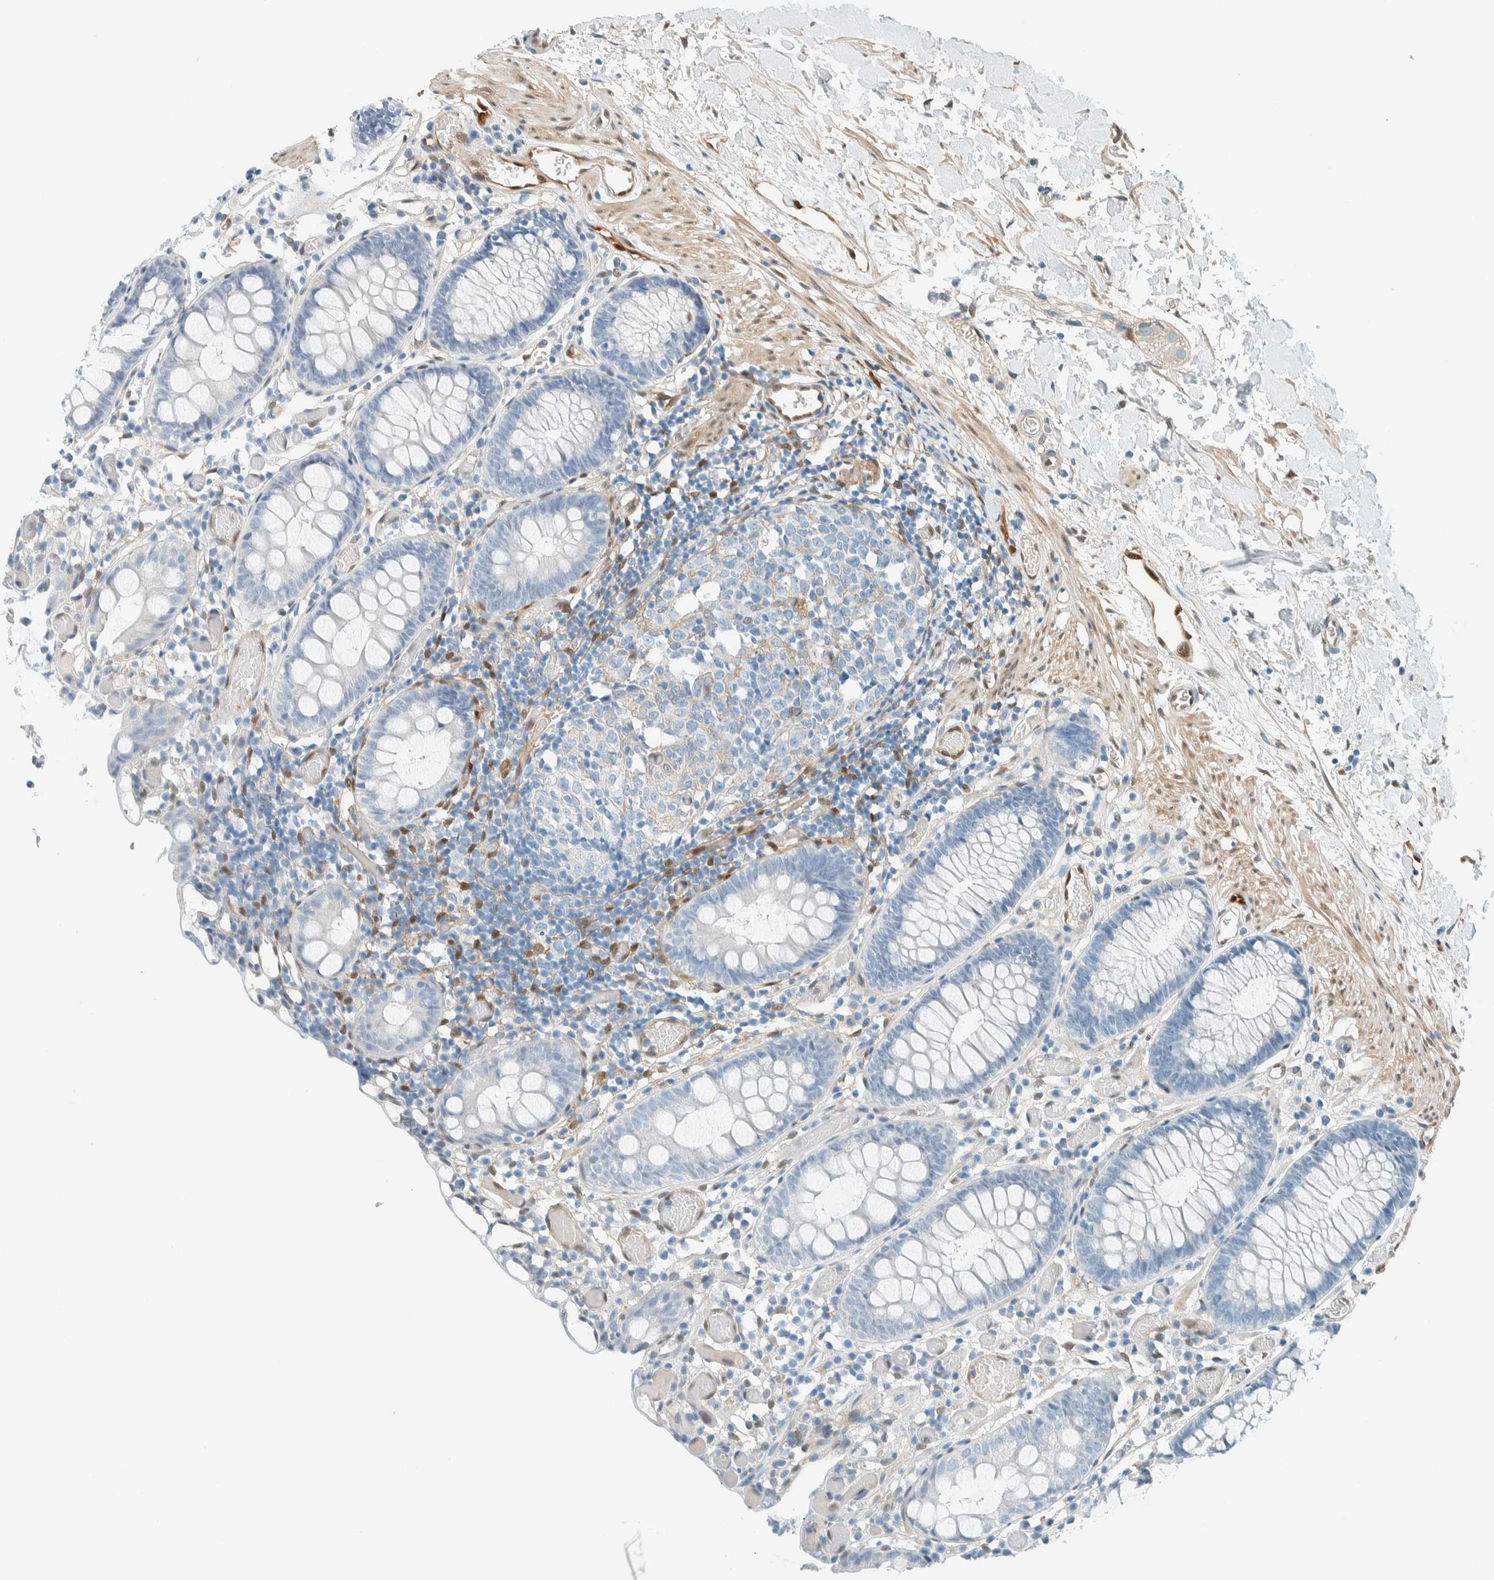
{"staining": {"intensity": "strong", "quantity": ">75%", "location": "nuclear"}, "tissue": "colon", "cell_type": "Endothelial cells", "image_type": "normal", "snomed": [{"axis": "morphology", "description": "Normal tissue, NOS"}, {"axis": "topography", "description": "Colon"}], "caption": "Immunohistochemistry (DAB) staining of unremarkable colon demonstrates strong nuclear protein expression in about >75% of endothelial cells.", "gene": "NXN", "patient": {"sex": "male", "age": 14}}